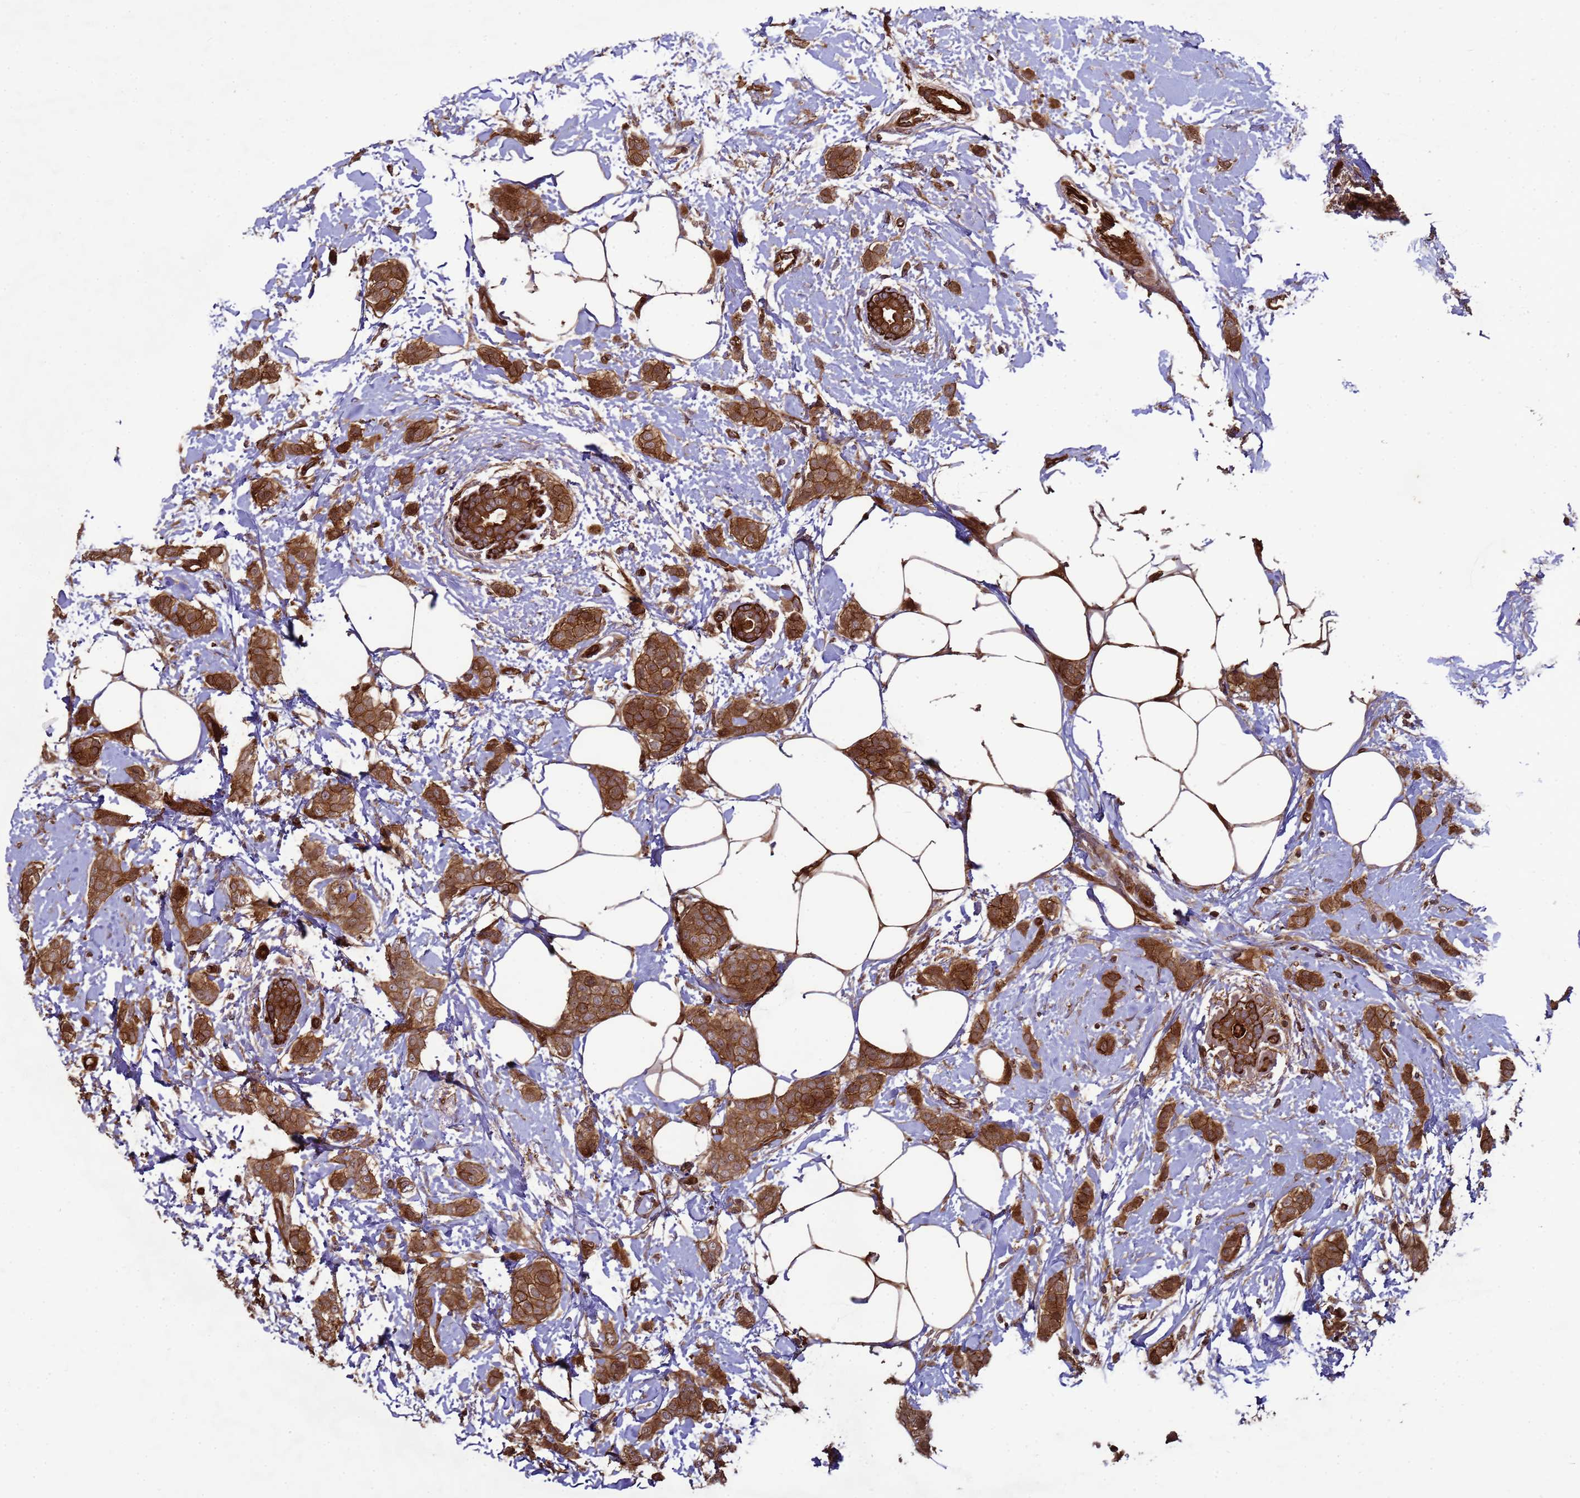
{"staining": {"intensity": "strong", "quantity": ">75%", "location": "cytoplasmic/membranous"}, "tissue": "breast cancer", "cell_type": "Tumor cells", "image_type": "cancer", "snomed": [{"axis": "morphology", "description": "Duct carcinoma"}, {"axis": "topography", "description": "Breast"}], "caption": "Tumor cells show high levels of strong cytoplasmic/membranous expression in about >75% of cells in human breast cancer. The protein is shown in brown color, while the nuclei are stained blue.", "gene": "CNOT1", "patient": {"sex": "female", "age": 72}}